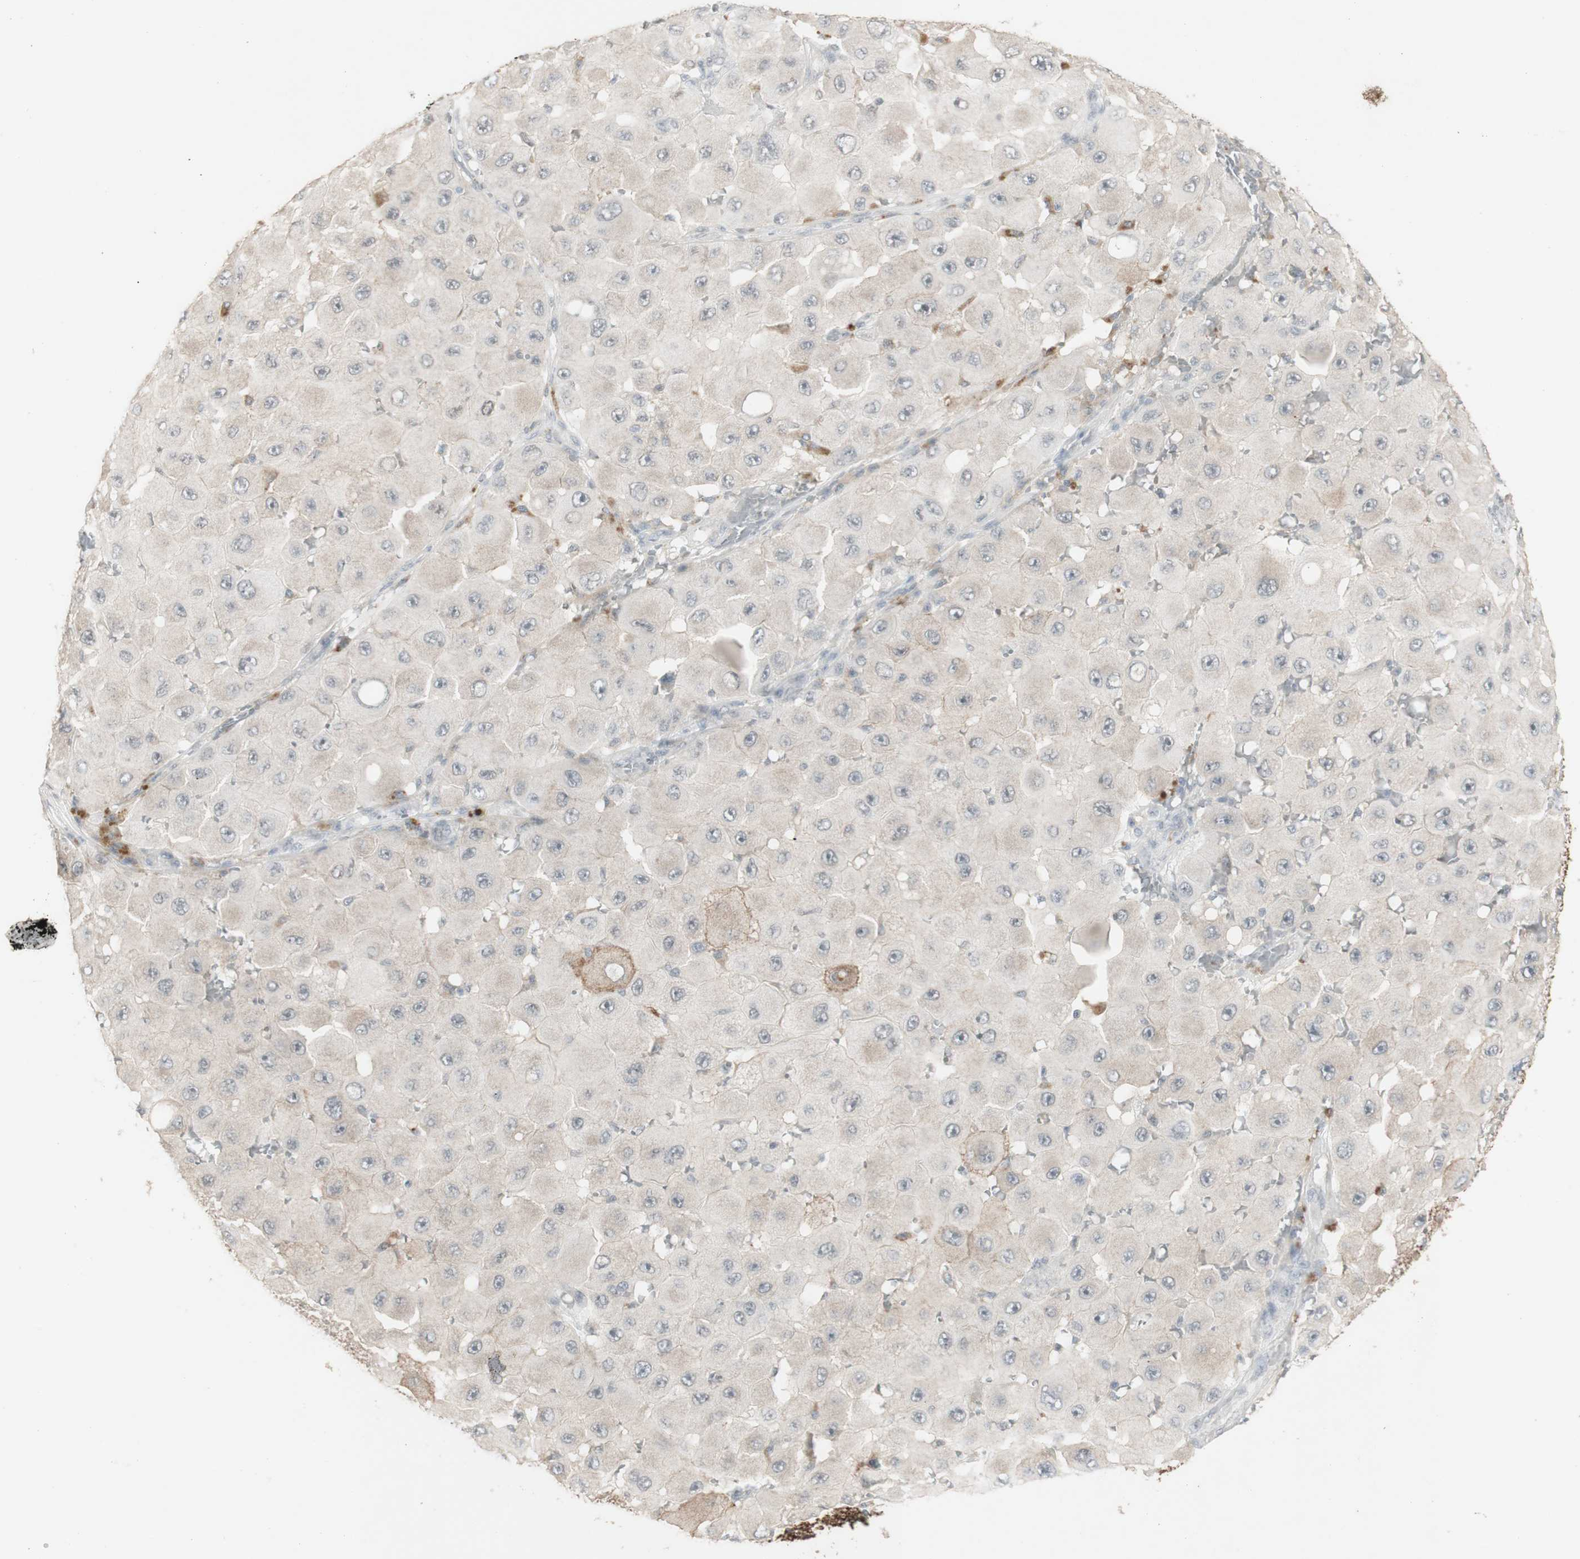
{"staining": {"intensity": "weak", "quantity": "<25%", "location": "cytoplasmic/membranous"}, "tissue": "melanoma", "cell_type": "Tumor cells", "image_type": "cancer", "snomed": [{"axis": "morphology", "description": "Malignant melanoma, NOS"}, {"axis": "topography", "description": "Skin"}], "caption": "High power microscopy photomicrograph of an immunohistochemistry (IHC) photomicrograph of melanoma, revealing no significant positivity in tumor cells.", "gene": "C1orf116", "patient": {"sex": "female", "age": 81}}